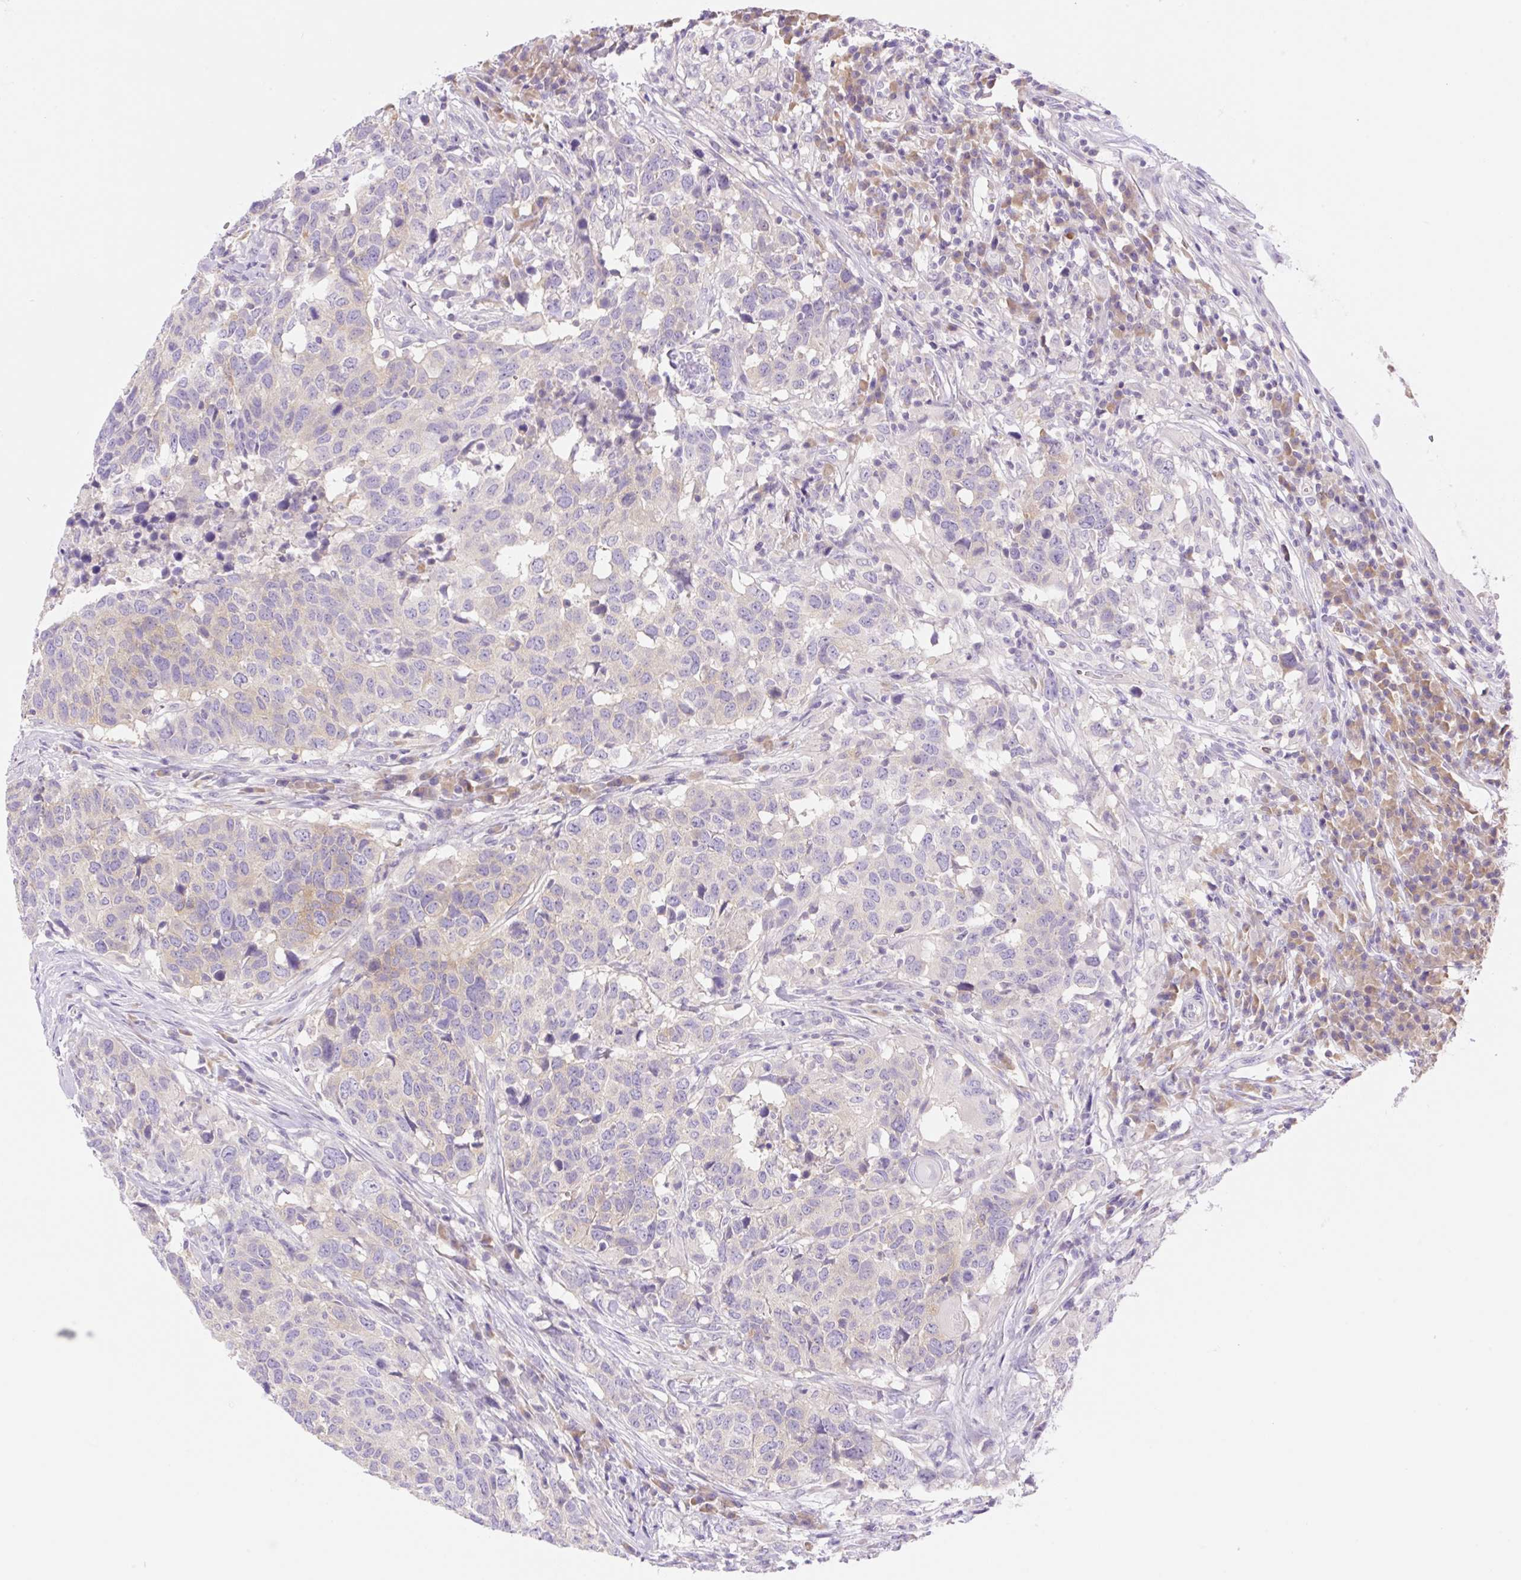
{"staining": {"intensity": "negative", "quantity": "none", "location": "none"}, "tissue": "head and neck cancer", "cell_type": "Tumor cells", "image_type": "cancer", "snomed": [{"axis": "morphology", "description": "Normal tissue, NOS"}, {"axis": "morphology", "description": "Squamous cell carcinoma, NOS"}, {"axis": "topography", "description": "Skeletal muscle"}, {"axis": "topography", "description": "Vascular tissue"}, {"axis": "topography", "description": "Peripheral nerve tissue"}, {"axis": "topography", "description": "Head-Neck"}], "caption": "IHC image of human squamous cell carcinoma (head and neck) stained for a protein (brown), which displays no positivity in tumor cells. Nuclei are stained in blue.", "gene": "DENND5A", "patient": {"sex": "male", "age": 66}}